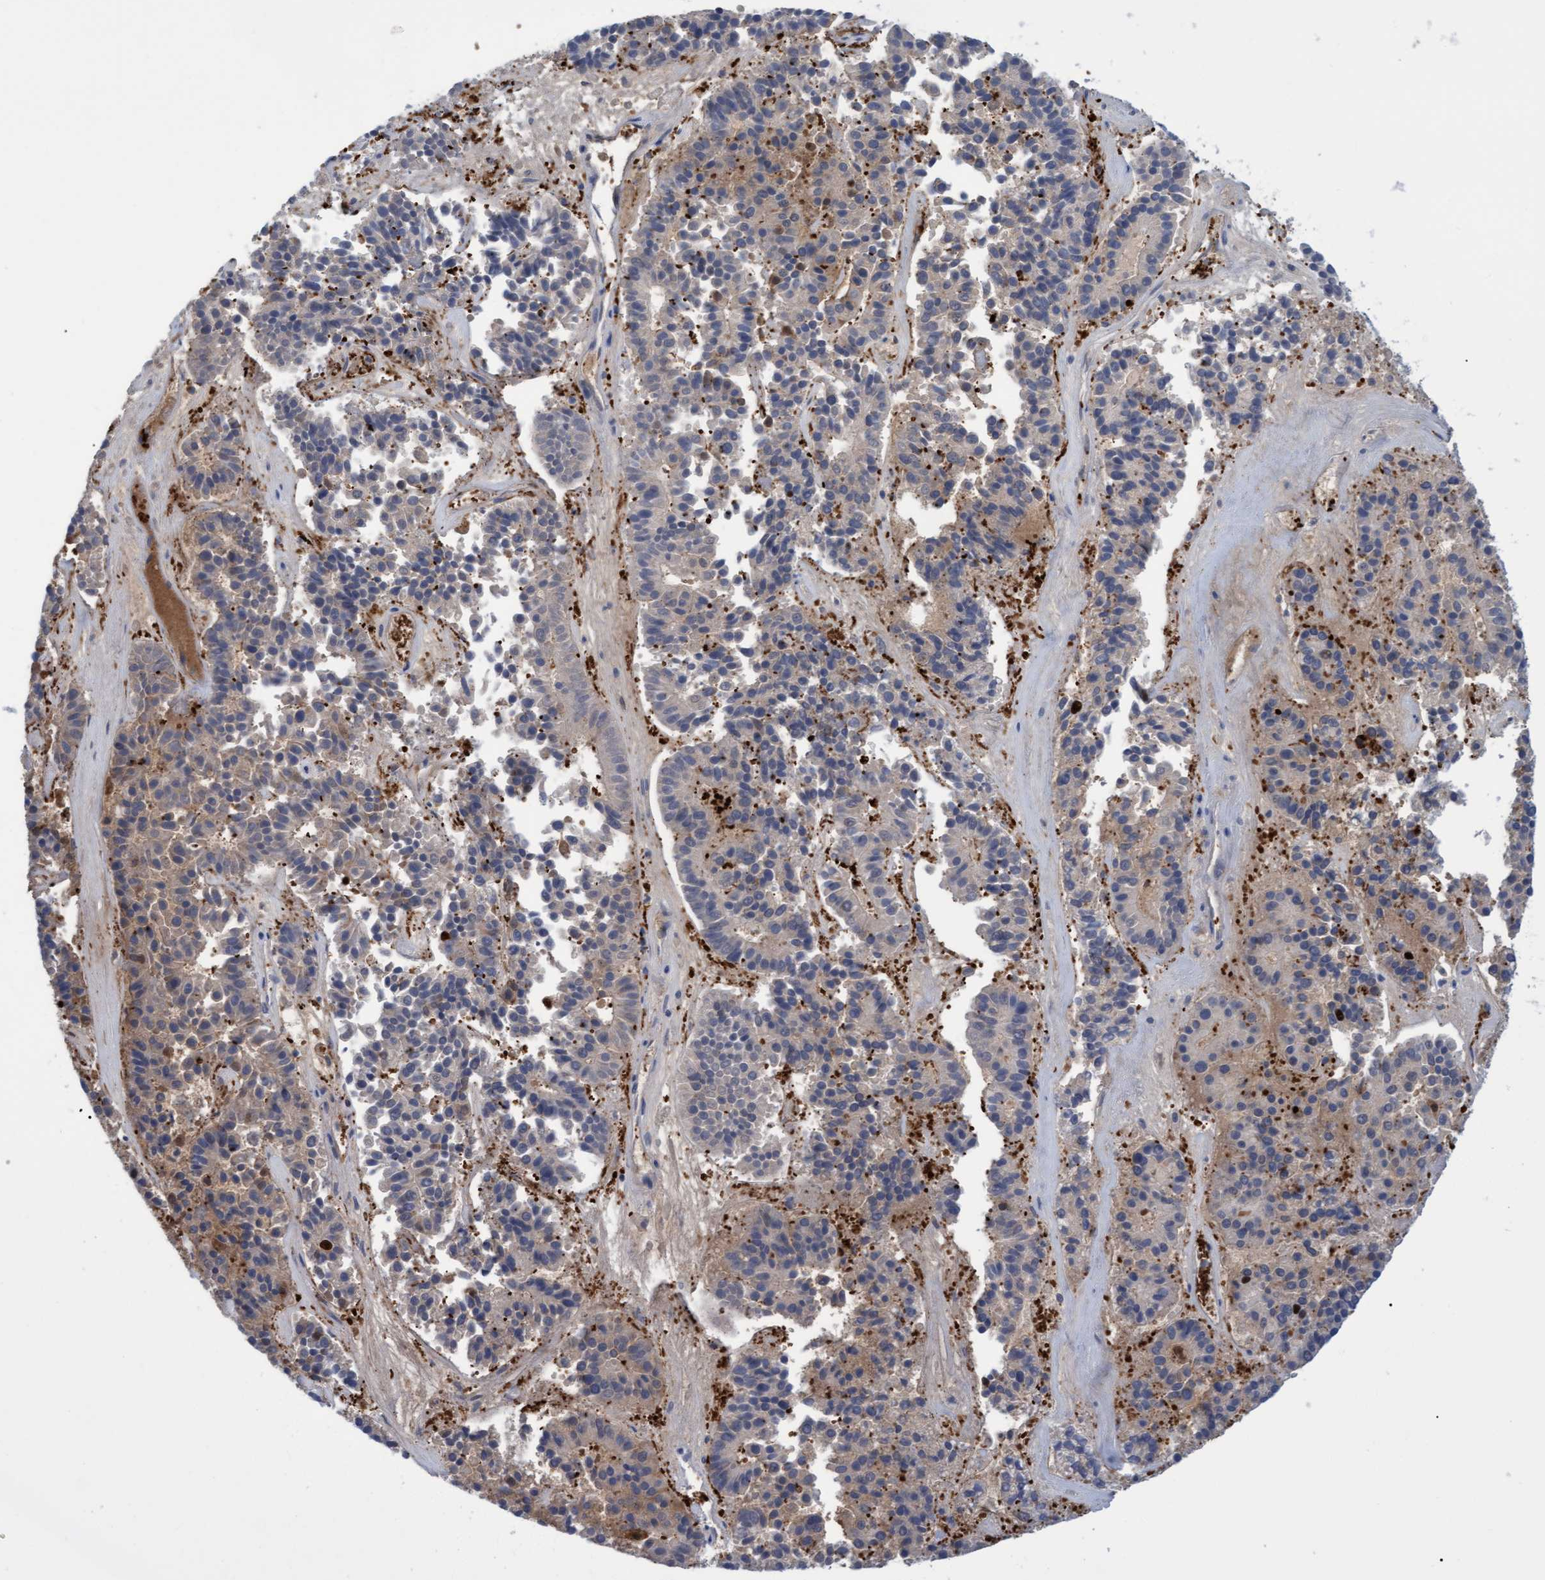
{"staining": {"intensity": "moderate", "quantity": "25%-75%", "location": "cytoplasmic/membranous"}, "tissue": "pancreatic cancer", "cell_type": "Tumor cells", "image_type": "cancer", "snomed": [{"axis": "morphology", "description": "Adenocarcinoma, NOS"}, {"axis": "topography", "description": "Pancreas"}], "caption": "Immunohistochemical staining of pancreatic cancer (adenocarcinoma) exhibits medium levels of moderate cytoplasmic/membranous positivity in about 25%-75% of tumor cells. (Stains: DAB (3,3'-diaminobenzidine) in brown, nuclei in blue, Microscopy: brightfield microscopy at high magnification).", "gene": "PINX1", "patient": {"sex": "male", "age": 50}}